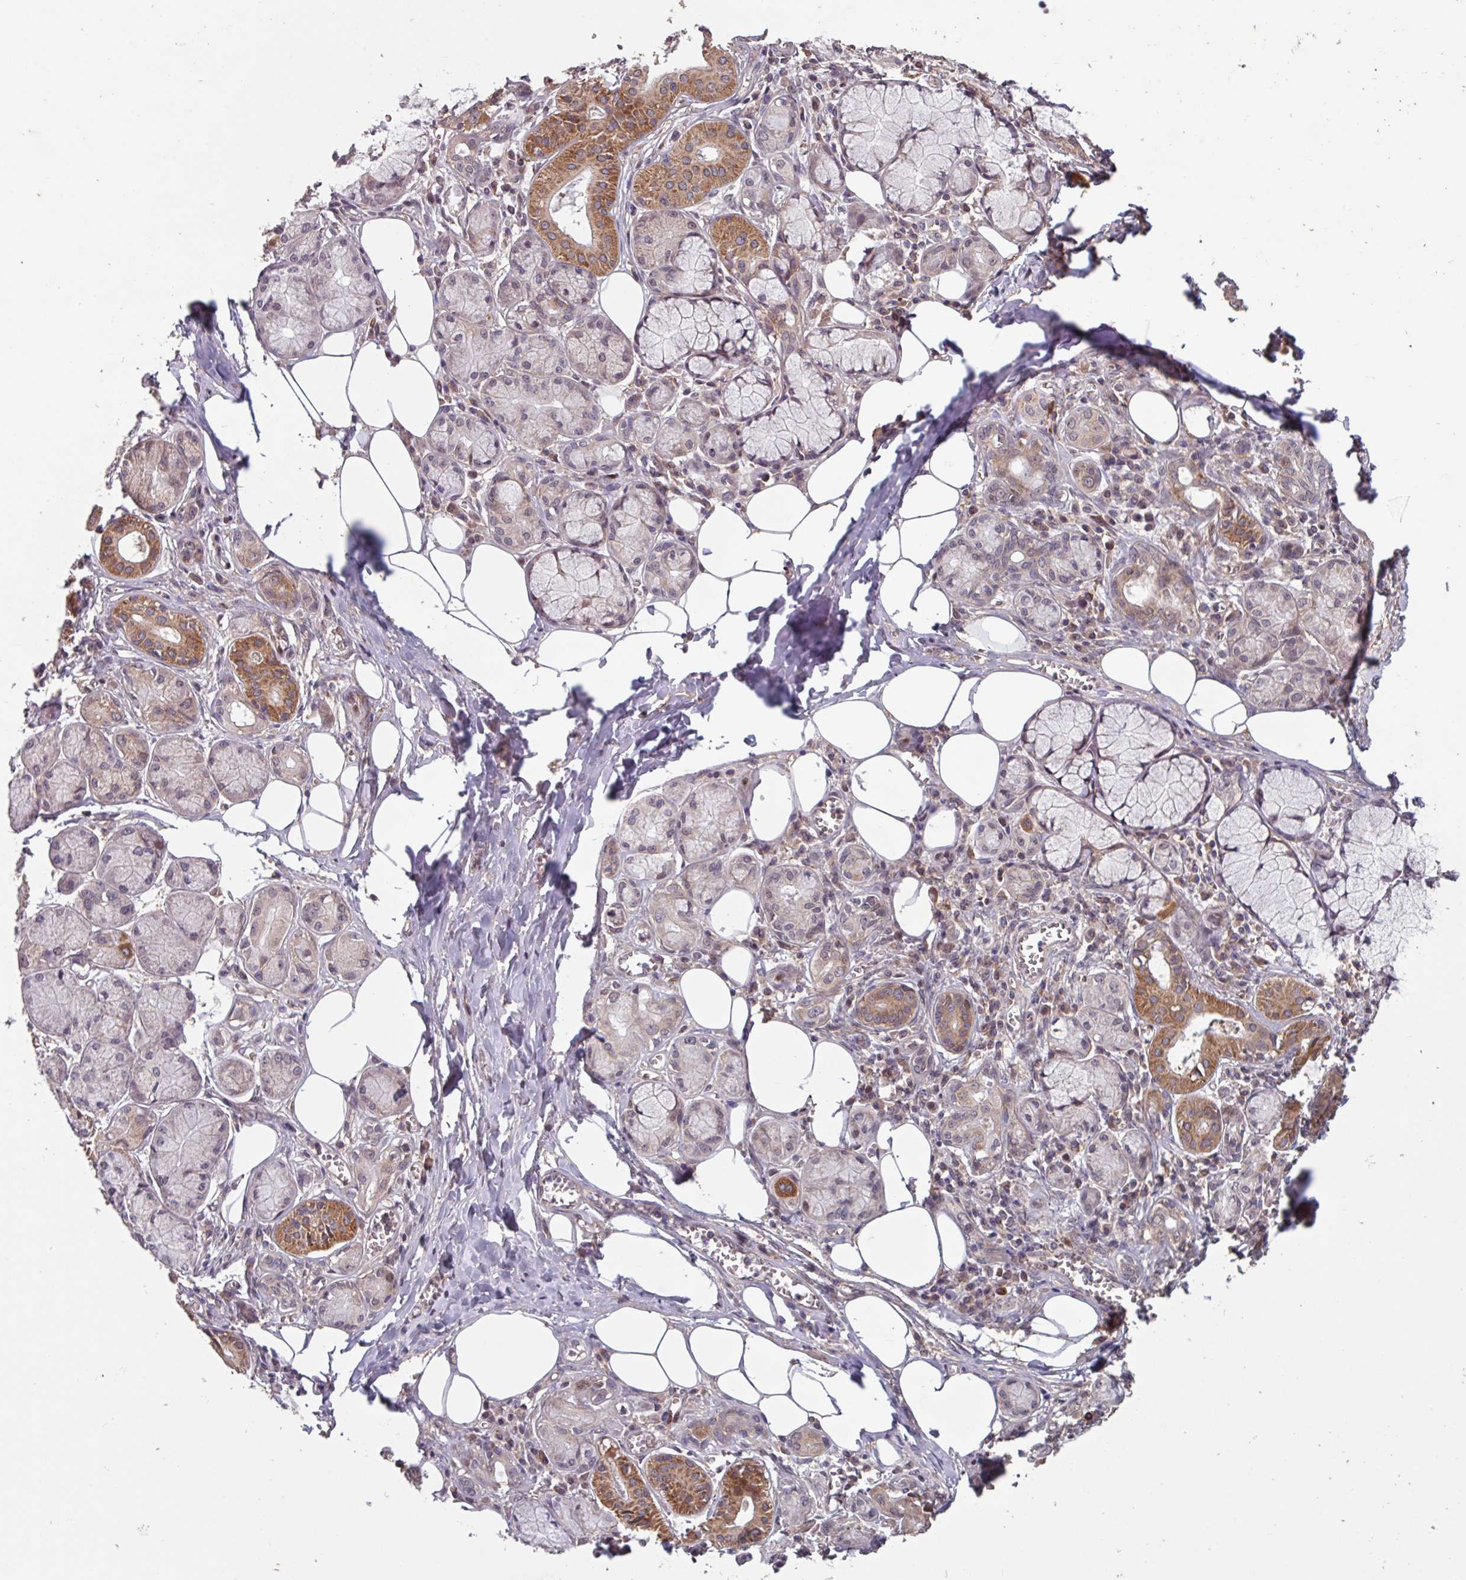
{"staining": {"intensity": "strong", "quantity": "25%-75%", "location": "cytoplasmic/membranous"}, "tissue": "salivary gland", "cell_type": "Glandular cells", "image_type": "normal", "snomed": [{"axis": "morphology", "description": "Normal tissue, NOS"}, {"axis": "topography", "description": "Salivary gland"}], "caption": "Immunohistochemical staining of normal salivary gland demonstrates high levels of strong cytoplasmic/membranous positivity in approximately 25%-75% of glandular cells. Ihc stains the protein of interest in brown and the nuclei are stained blue.", "gene": "TMEM88", "patient": {"sex": "male", "age": 74}}